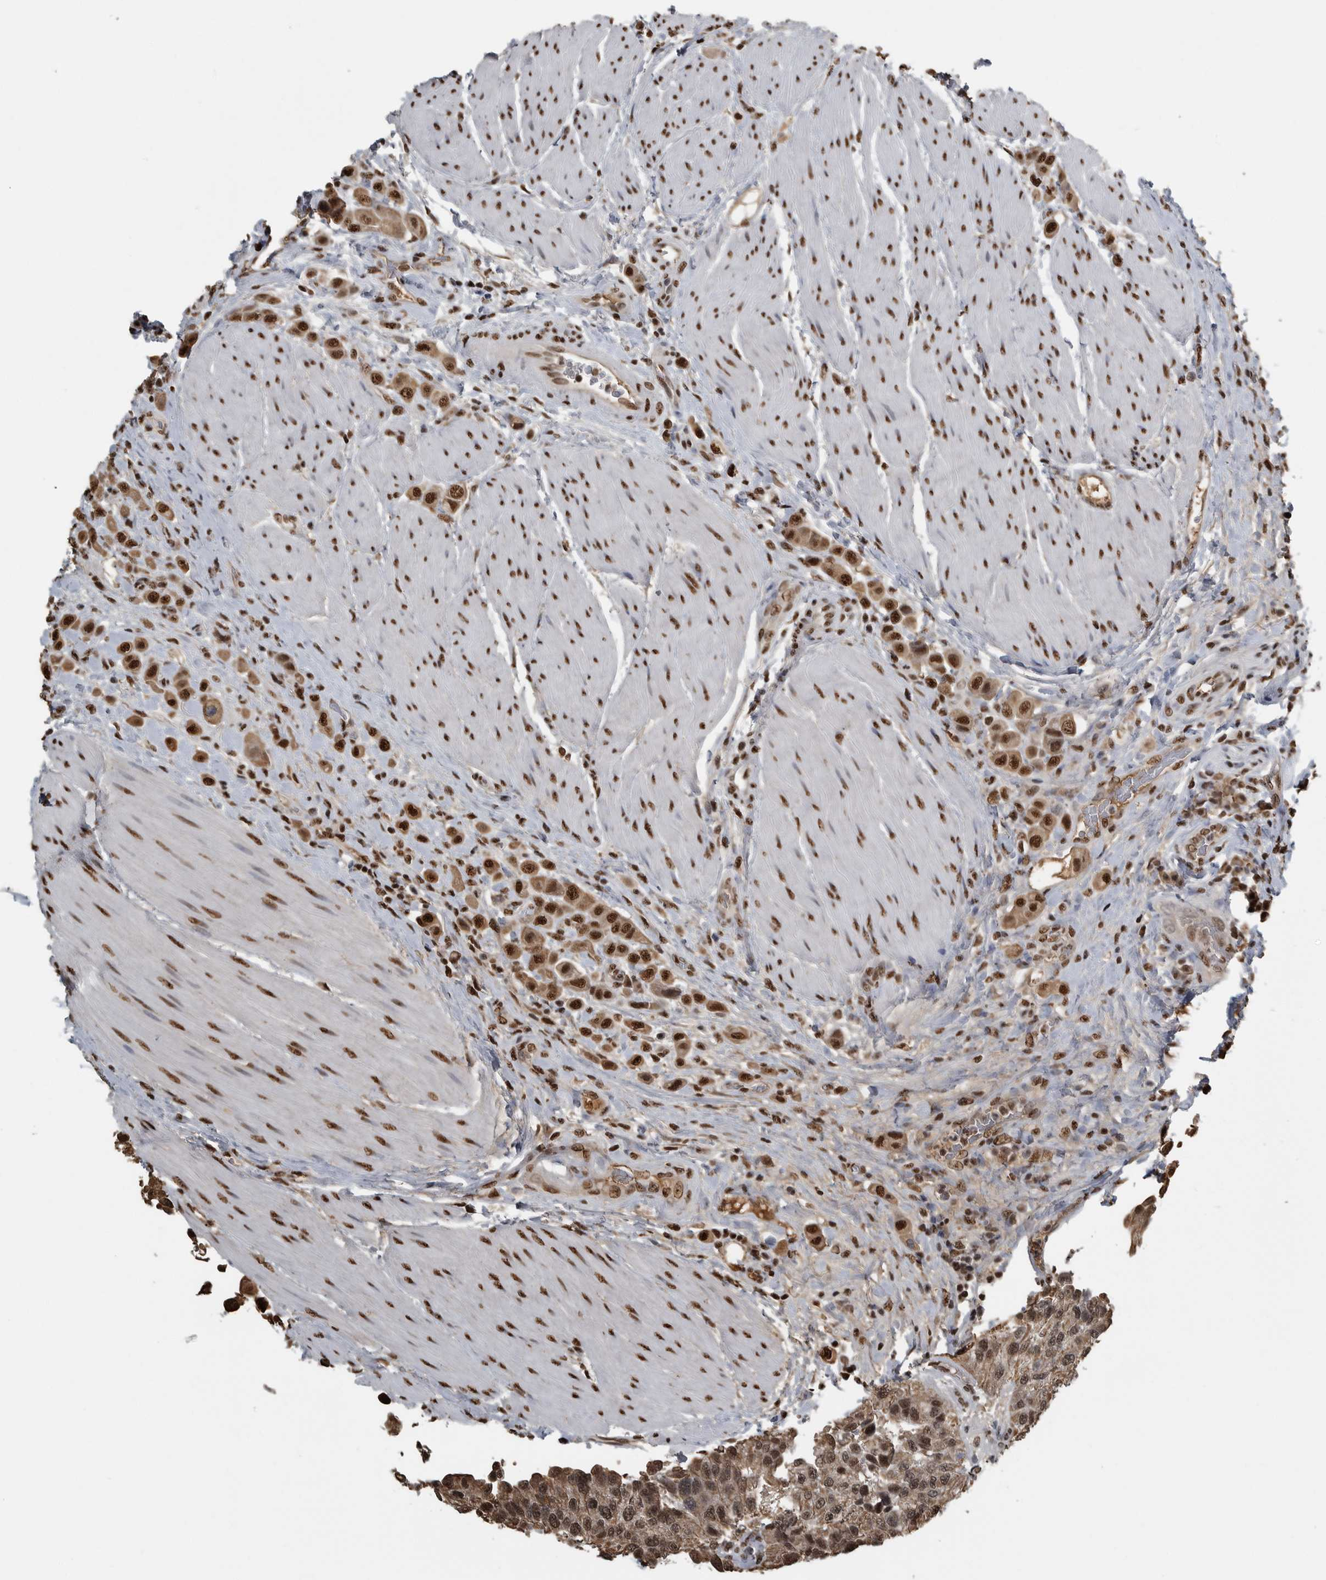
{"staining": {"intensity": "strong", "quantity": ">75%", "location": "cytoplasmic/membranous,nuclear"}, "tissue": "urothelial cancer", "cell_type": "Tumor cells", "image_type": "cancer", "snomed": [{"axis": "morphology", "description": "Urothelial carcinoma, High grade"}, {"axis": "topography", "description": "Urinary bladder"}], "caption": "Approximately >75% of tumor cells in human urothelial cancer reveal strong cytoplasmic/membranous and nuclear protein positivity as visualized by brown immunohistochemical staining.", "gene": "TGS1", "patient": {"sex": "male", "age": 50}}